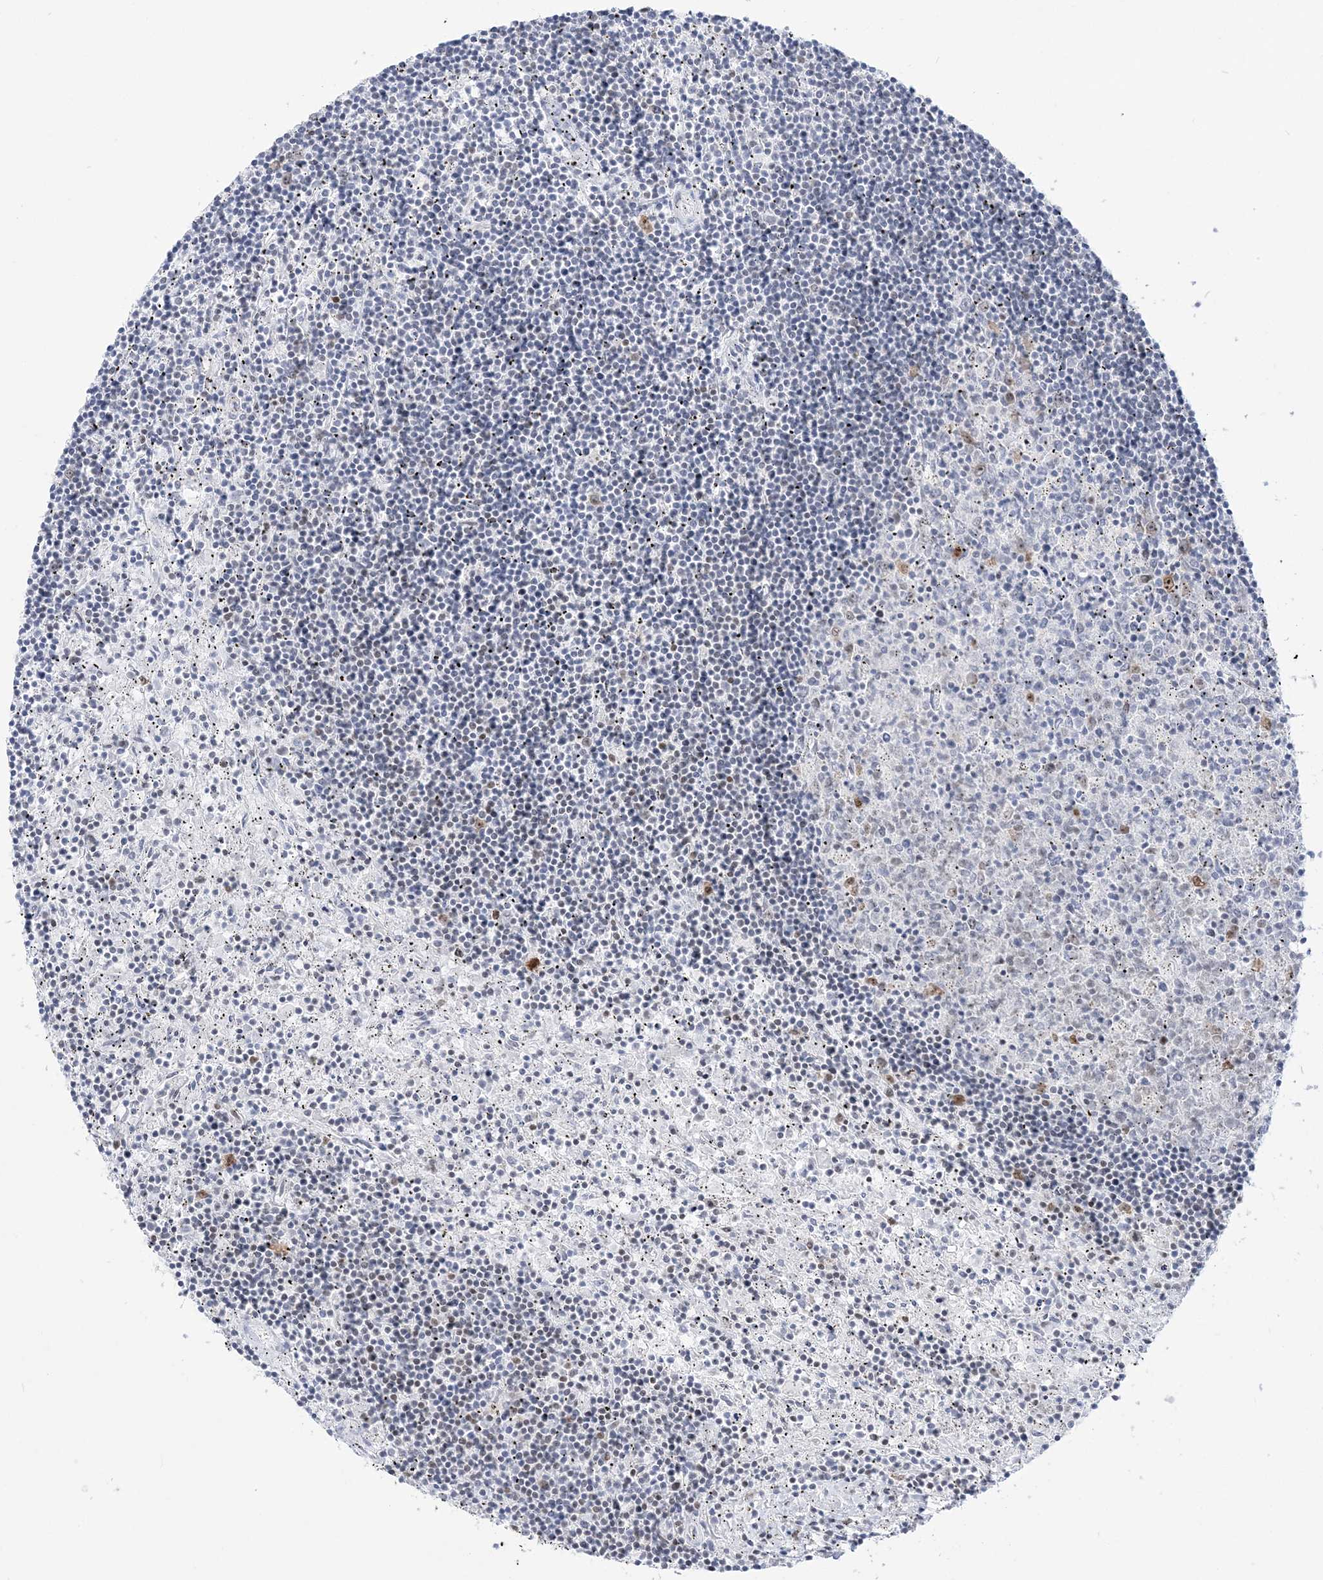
{"staining": {"intensity": "negative", "quantity": "none", "location": "none"}, "tissue": "lymphoma", "cell_type": "Tumor cells", "image_type": "cancer", "snomed": [{"axis": "morphology", "description": "Malignant lymphoma, non-Hodgkin's type, Low grade"}, {"axis": "topography", "description": "Spleen"}], "caption": "Malignant lymphoma, non-Hodgkin's type (low-grade) stained for a protein using immunohistochemistry displays no positivity tumor cells.", "gene": "DDX21", "patient": {"sex": "male", "age": 76}}